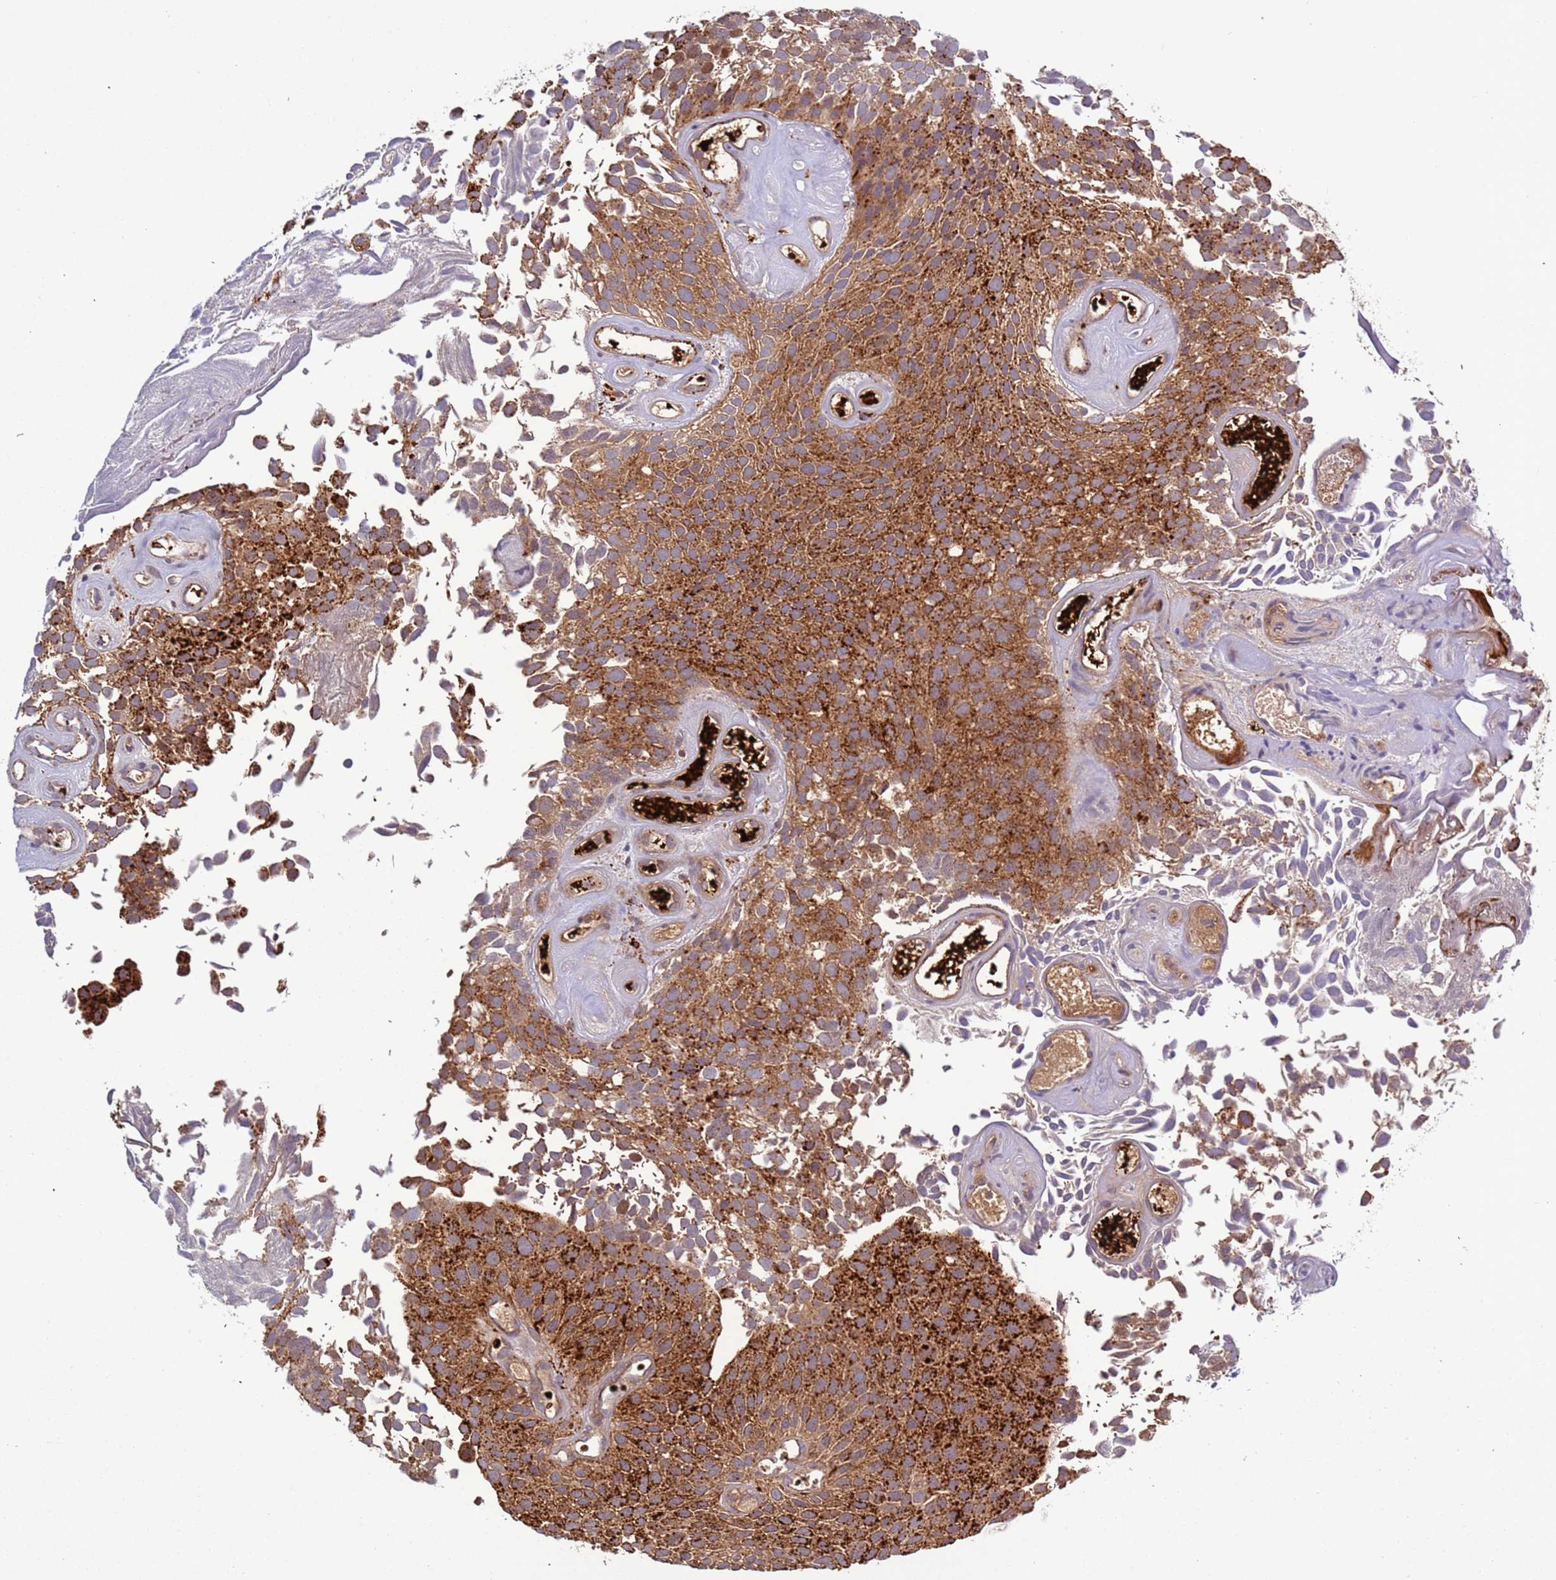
{"staining": {"intensity": "strong", "quantity": ">75%", "location": "cytoplasmic/membranous"}, "tissue": "urothelial cancer", "cell_type": "Tumor cells", "image_type": "cancer", "snomed": [{"axis": "morphology", "description": "Urothelial carcinoma, Low grade"}, {"axis": "topography", "description": "Urinary bladder"}], "caption": "This is a micrograph of IHC staining of urothelial cancer, which shows strong expression in the cytoplasmic/membranous of tumor cells.", "gene": "VPS36", "patient": {"sex": "male", "age": 89}}